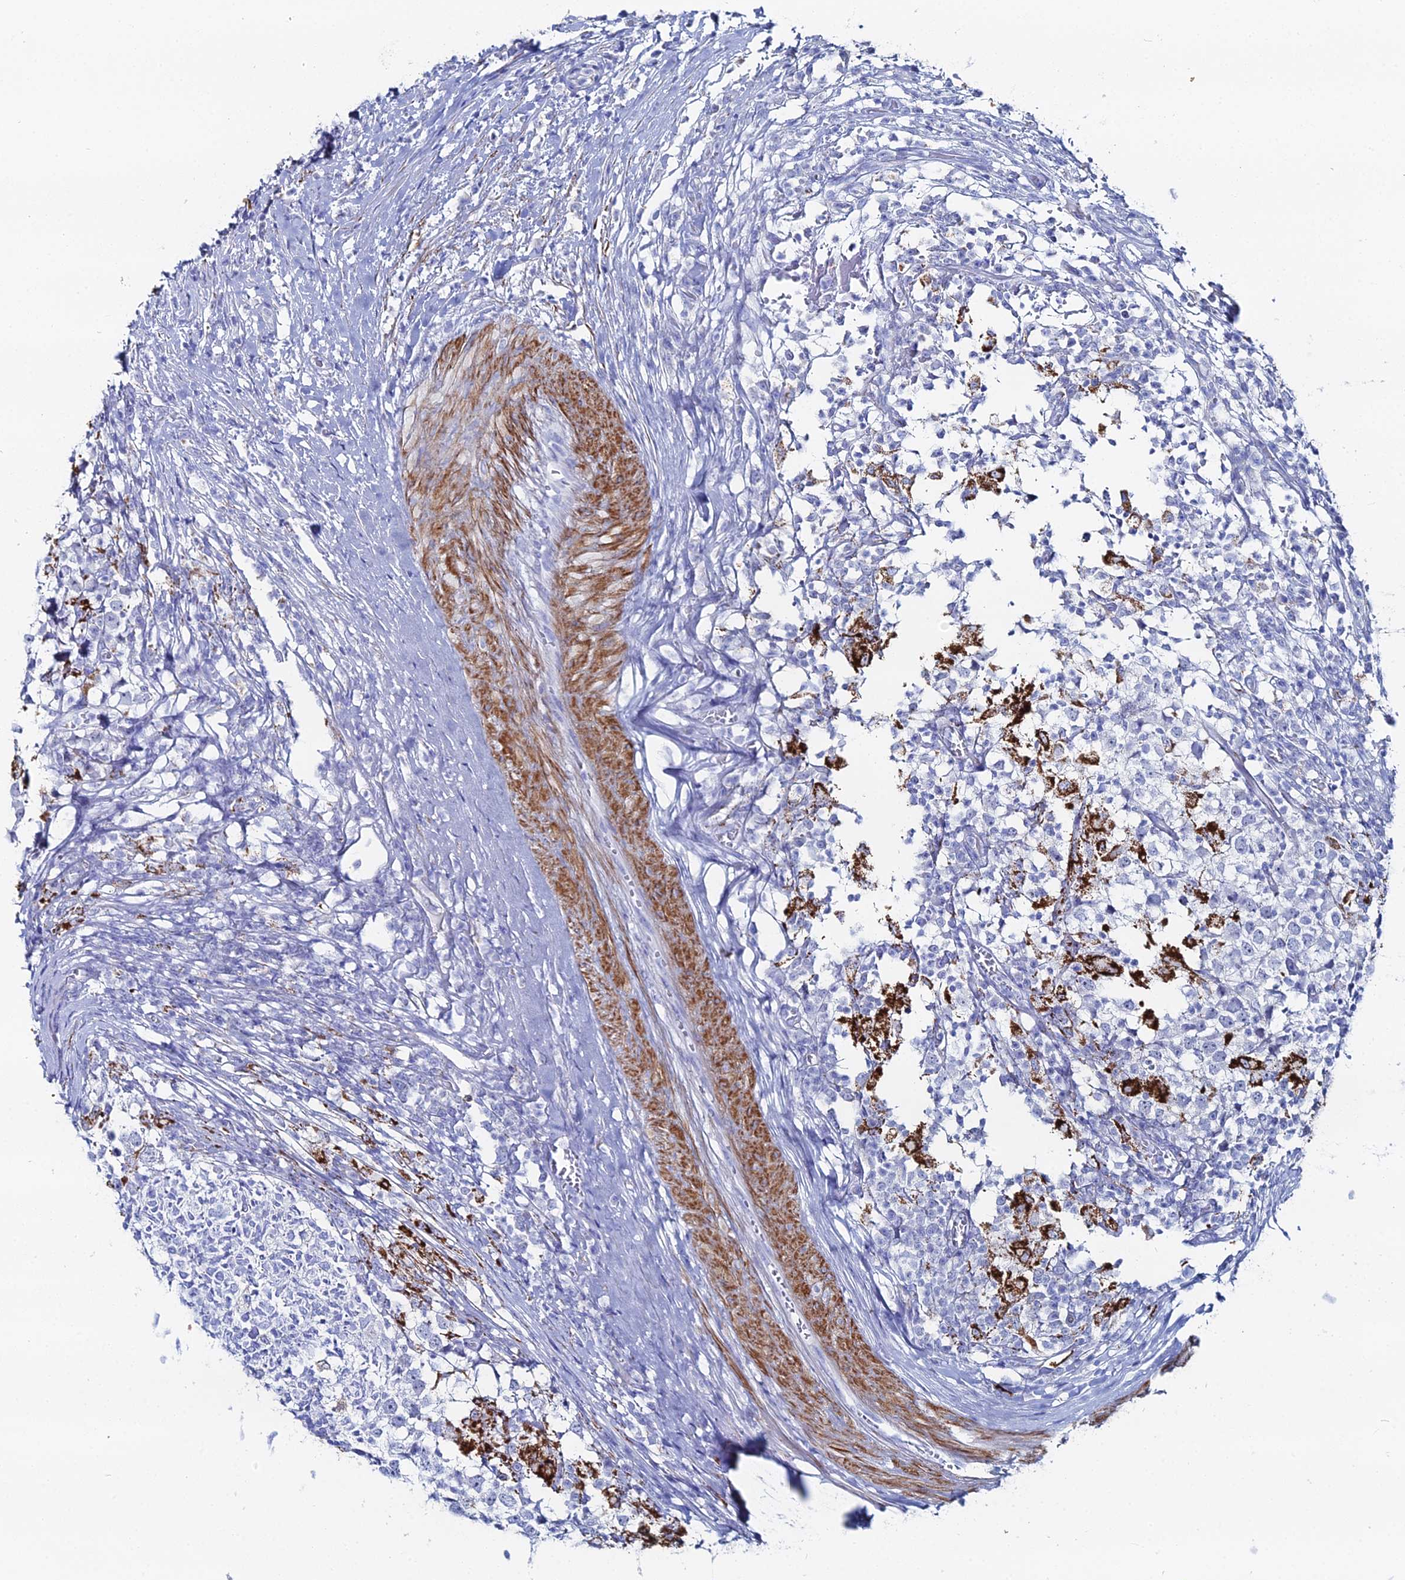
{"staining": {"intensity": "negative", "quantity": "none", "location": "none"}, "tissue": "testis cancer", "cell_type": "Tumor cells", "image_type": "cancer", "snomed": [{"axis": "morphology", "description": "Seminoma, NOS"}, {"axis": "topography", "description": "Testis"}], "caption": "DAB immunohistochemical staining of testis seminoma shows no significant expression in tumor cells. (Immunohistochemistry, brightfield microscopy, high magnification).", "gene": "DHX34", "patient": {"sex": "male", "age": 65}}